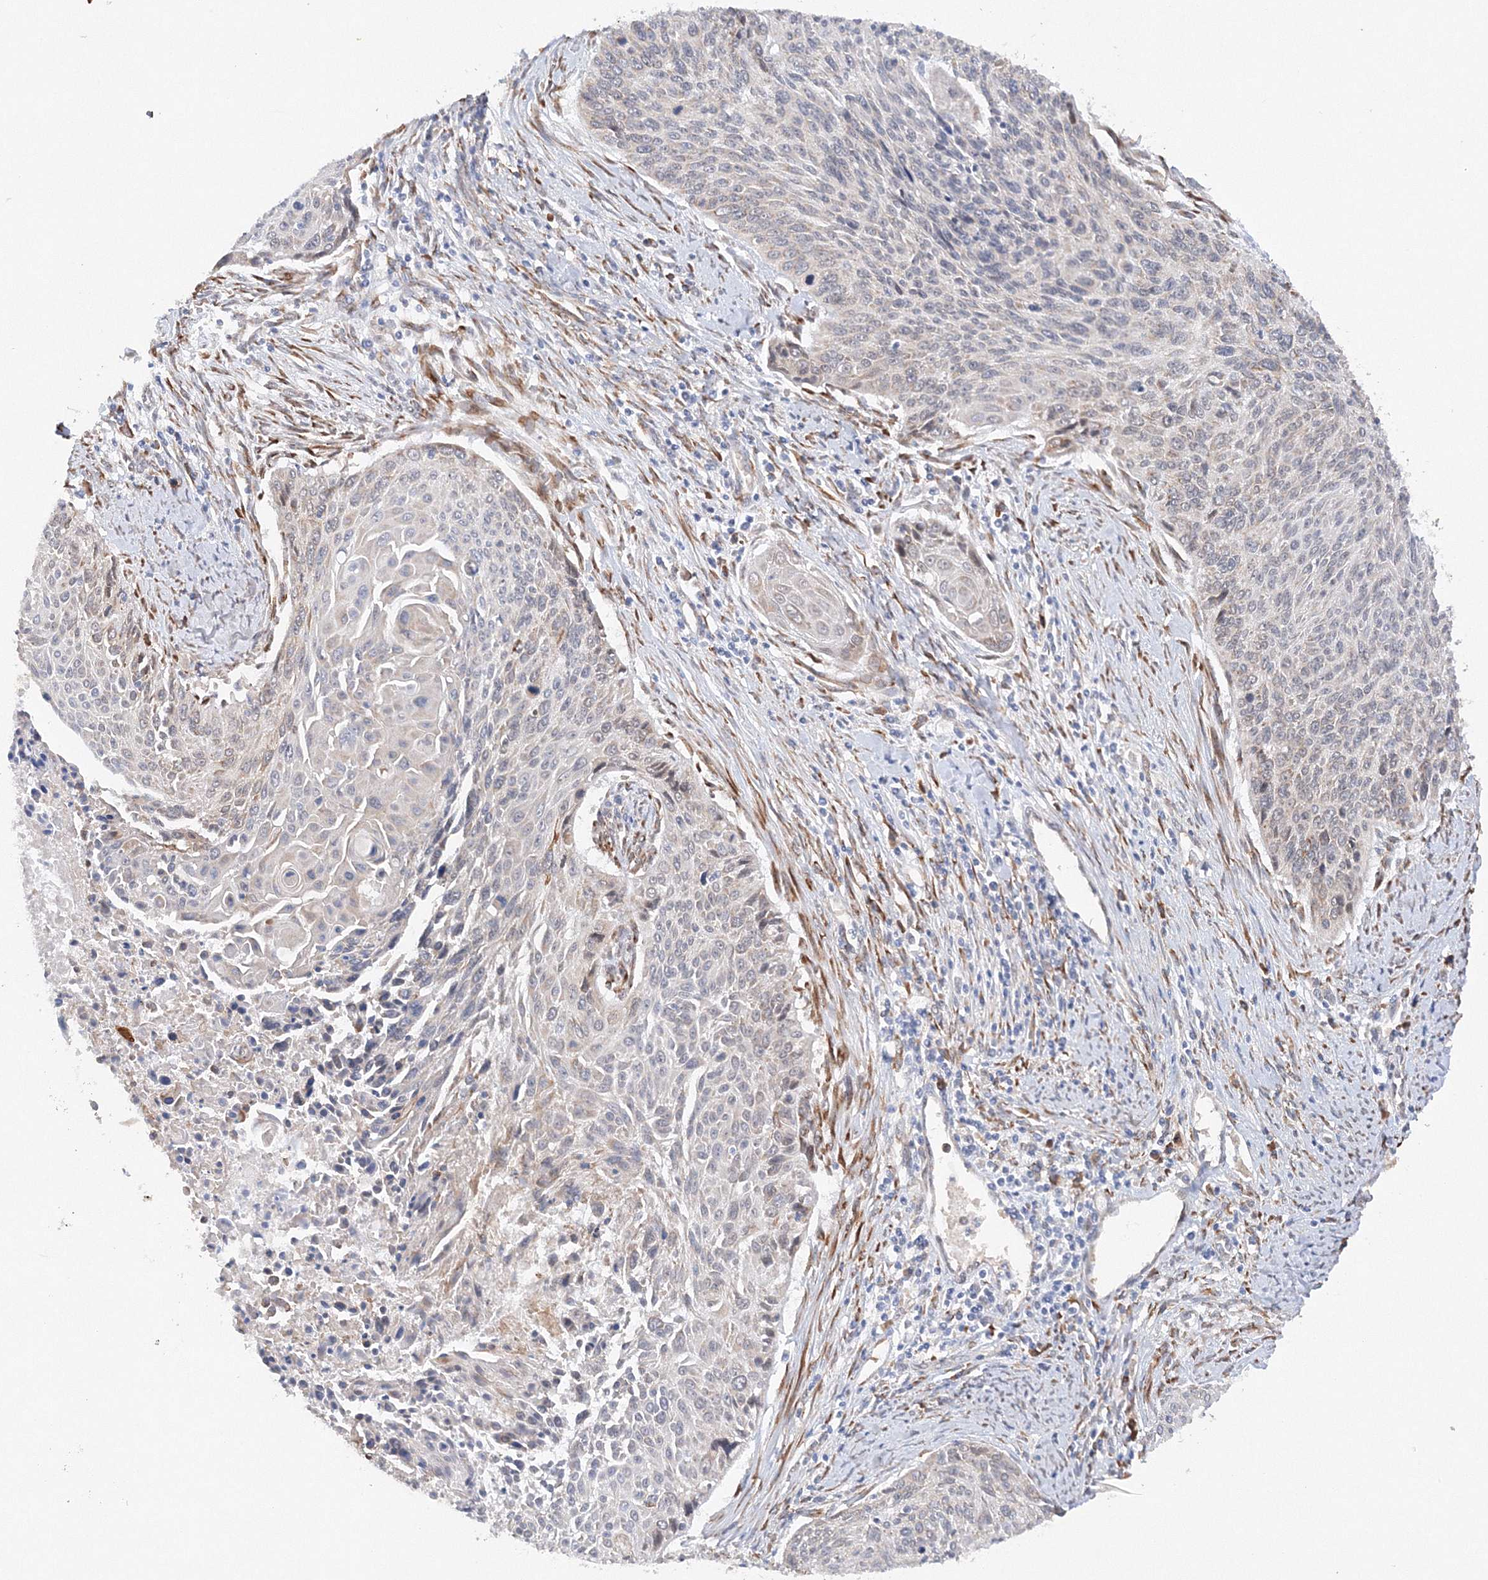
{"staining": {"intensity": "weak", "quantity": "<25%", "location": "cytoplasmic/membranous"}, "tissue": "cervical cancer", "cell_type": "Tumor cells", "image_type": "cancer", "snomed": [{"axis": "morphology", "description": "Squamous cell carcinoma, NOS"}, {"axis": "topography", "description": "Cervix"}], "caption": "Immunohistochemistry micrograph of cervical cancer stained for a protein (brown), which exhibits no staining in tumor cells.", "gene": "DIS3L2", "patient": {"sex": "female", "age": 55}}